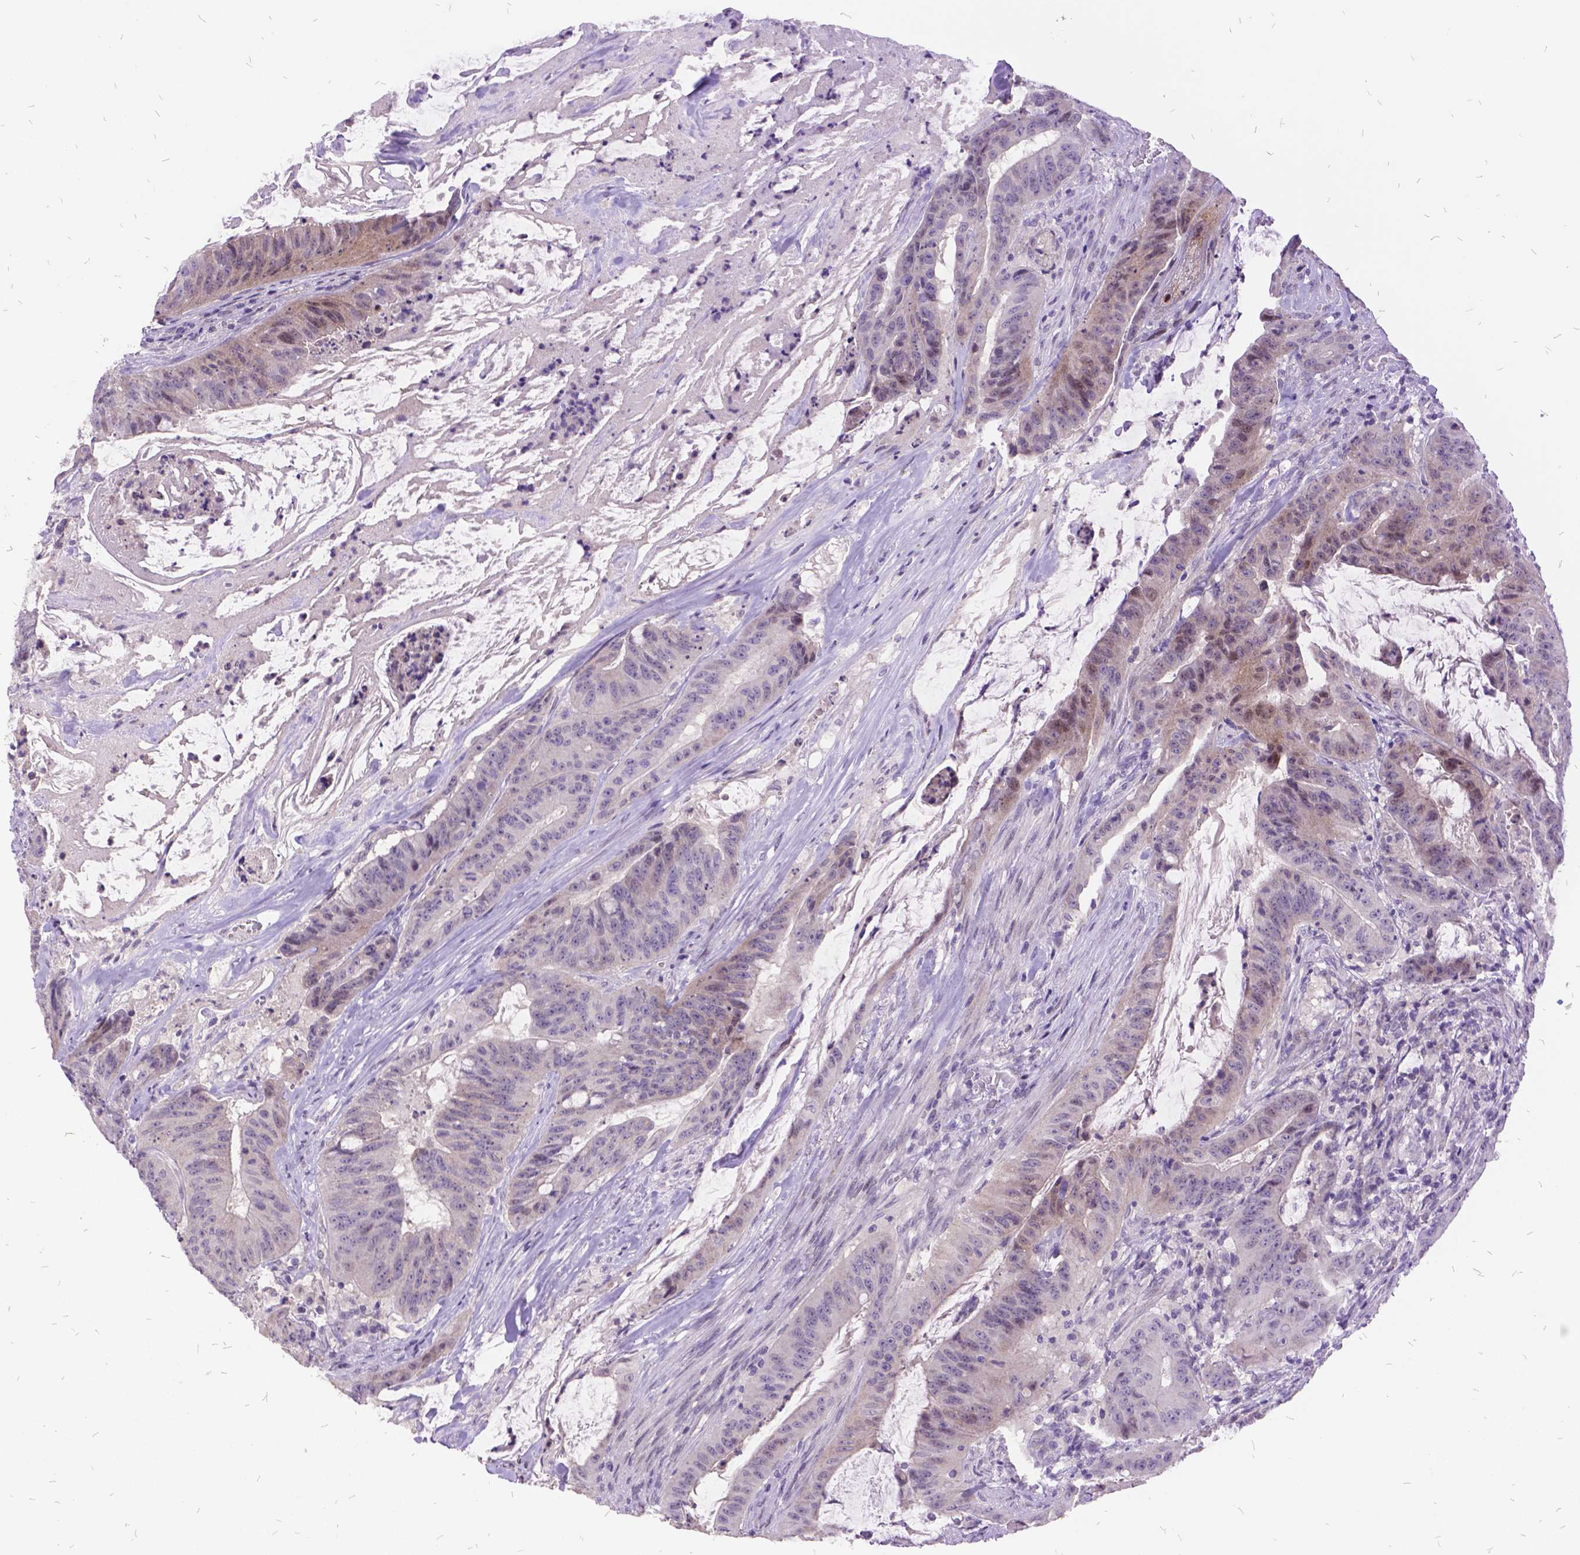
{"staining": {"intensity": "negative", "quantity": "none", "location": "none"}, "tissue": "colorectal cancer", "cell_type": "Tumor cells", "image_type": "cancer", "snomed": [{"axis": "morphology", "description": "Adenocarcinoma, NOS"}, {"axis": "topography", "description": "Colon"}], "caption": "The image shows no staining of tumor cells in colorectal cancer (adenocarcinoma).", "gene": "ITGB6", "patient": {"sex": "male", "age": 33}}